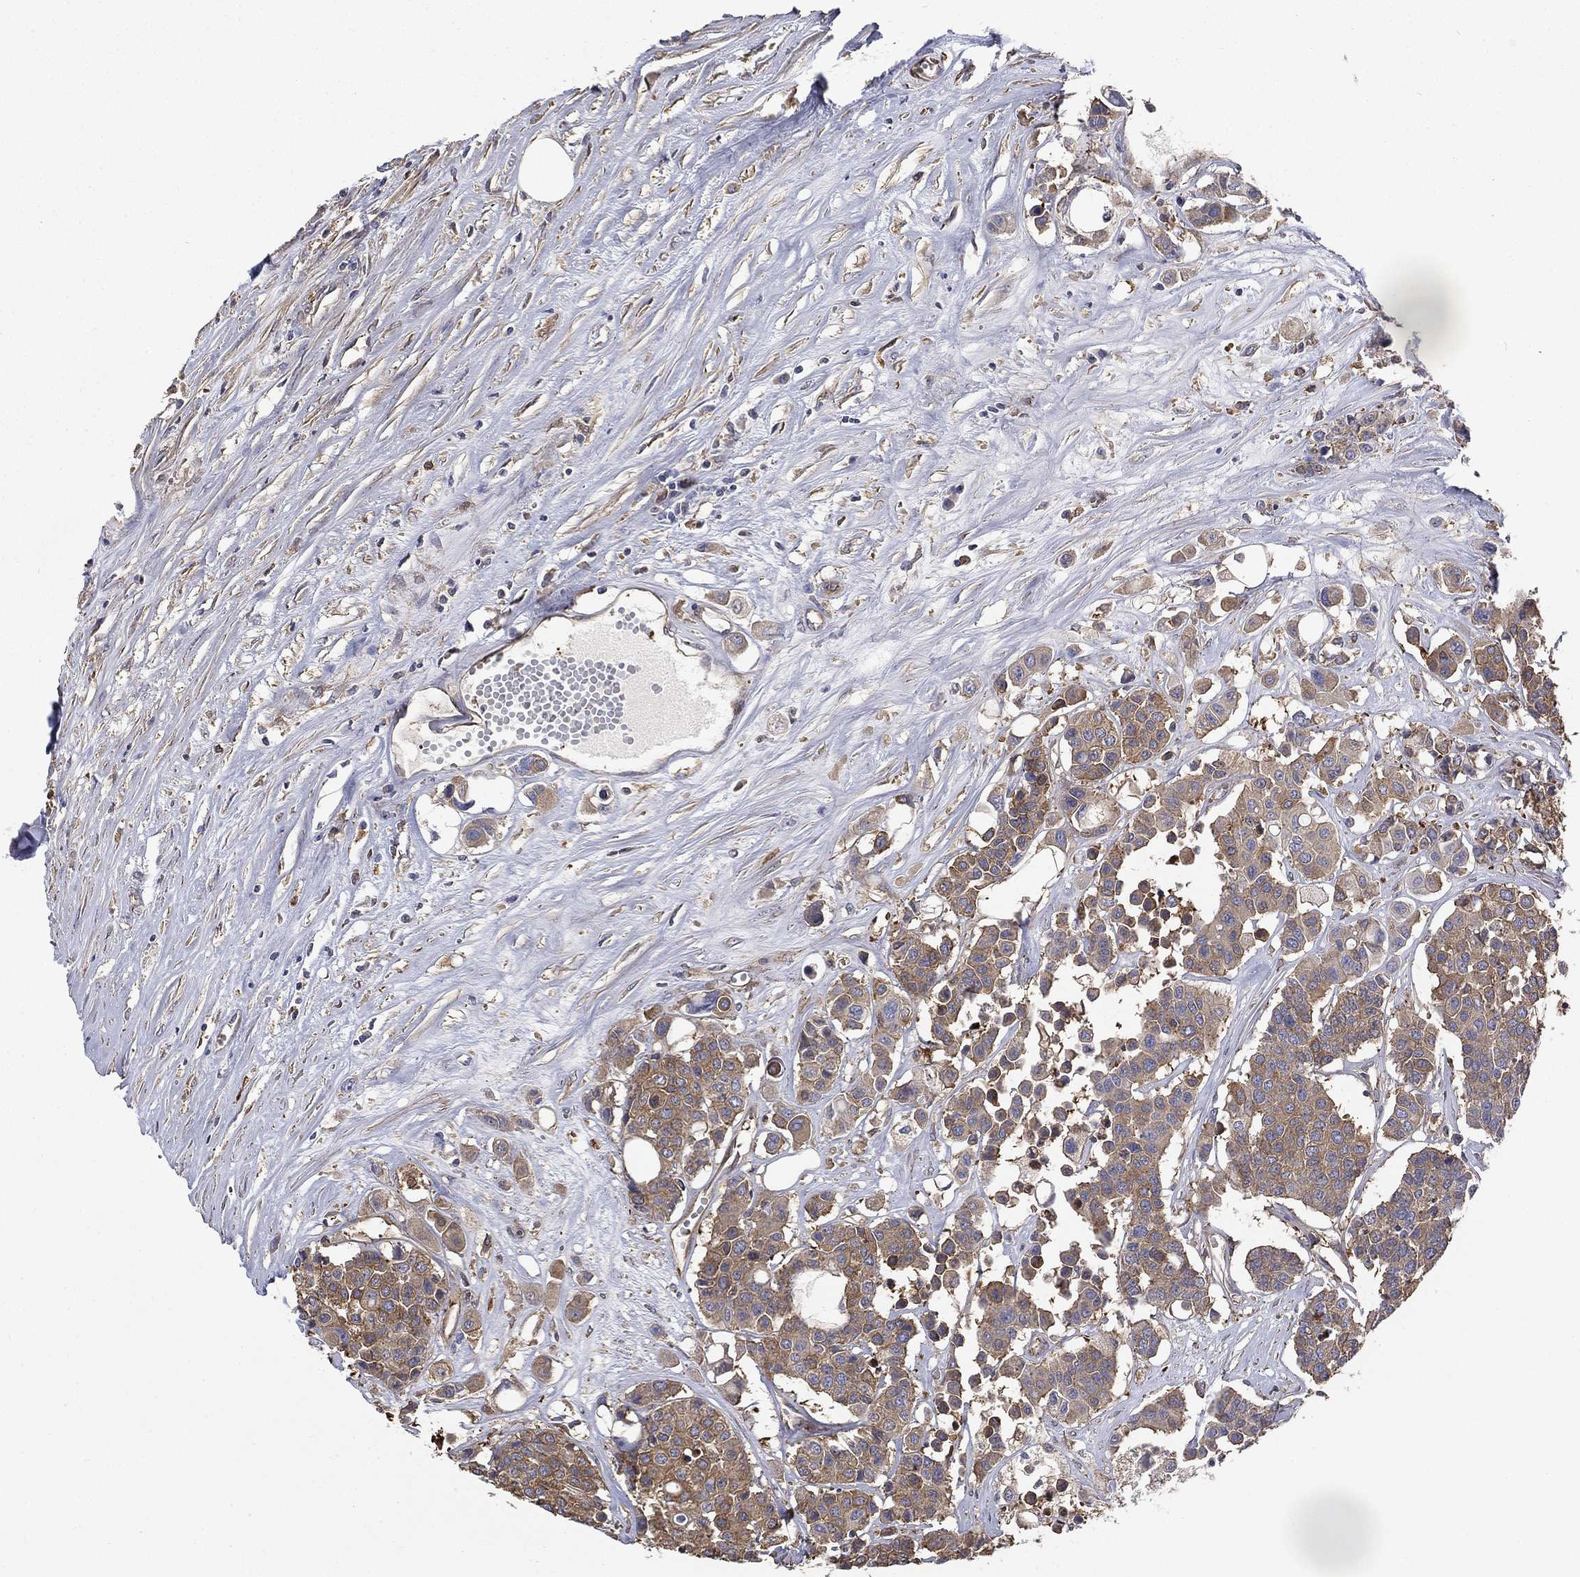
{"staining": {"intensity": "moderate", "quantity": ">75%", "location": "cytoplasmic/membranous"}, "tissue": "carcinoid", "cell_type": "Tumor cells", "image_type": "cancer", "snomed": [{"axis": "morphology", "description": "Carcinoid, malignant, NOS"}, {"axis": "topography", "description": "Colon"}], "caption": "IHC micrograph of human carcinoid stained for a protein (brown), which shows medium levels of moderate cytoplasmic/membranous staining in about >75% of tumor cells.", "gene": "DPYSL2", "patient": {"sex": "male", "age": 81}}